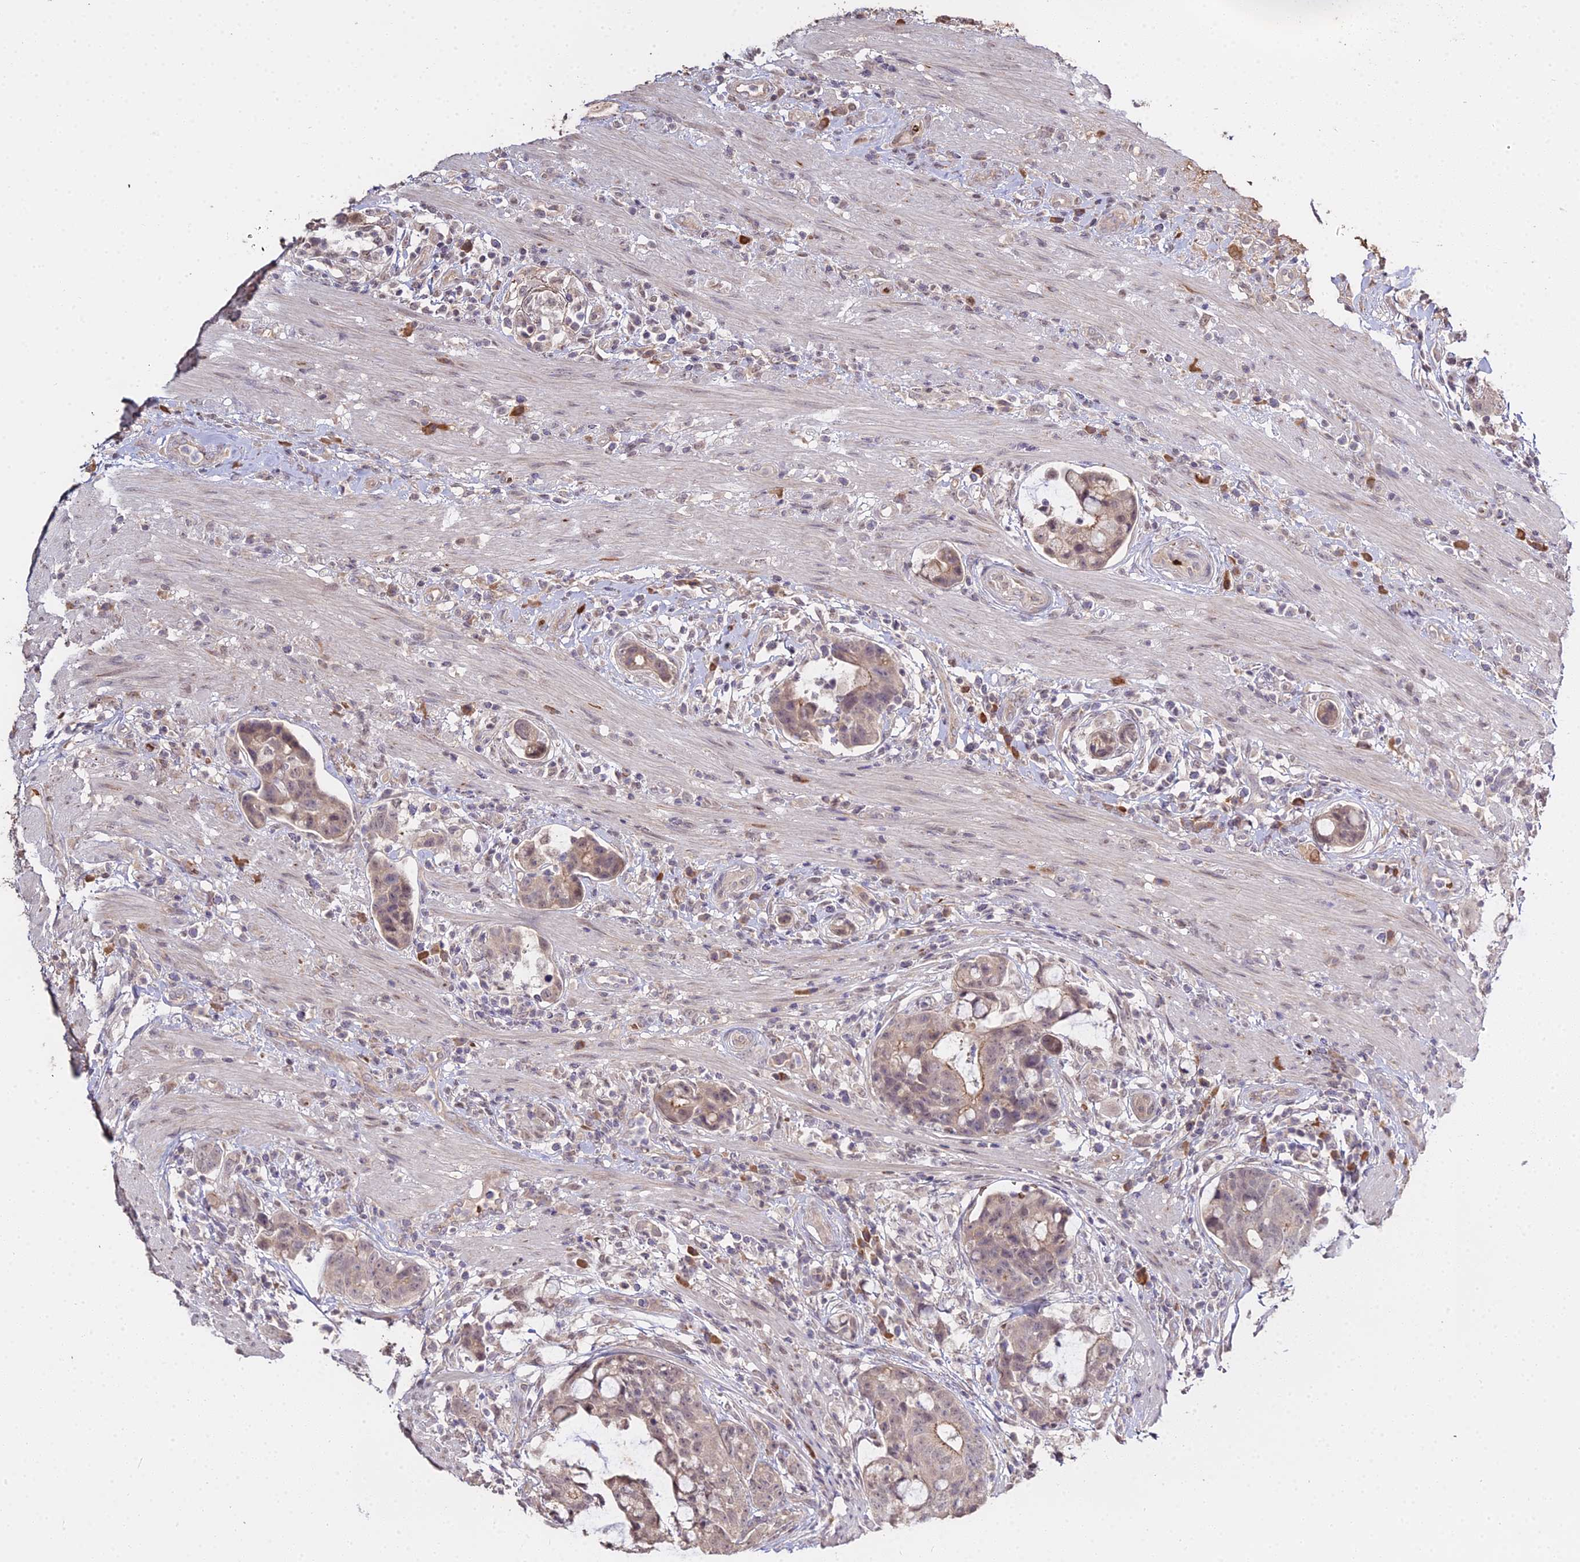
{"staining": {"intensity": "moderate", "quantity": "<25%", "location": "cytoplasmic/membranous"}, "tissue": "colorectal cancer", "cell_type": "Tumor cells", "image_type": "cancer", "snomed": [{"axis": "morphology", "description": "Adenocarcinoma, NOS"}, {"axis": "topography", "description": "Colon"}], "caption": "Approximately <25% of tumor cells in colorectal adenocarcinoma reveal moderate cytoplasmic/membranous protein staining as visualized by brown immunohistochemical staining.", "gene": "ZDBF2", "patient": {"sex": "female", "age": 82}}